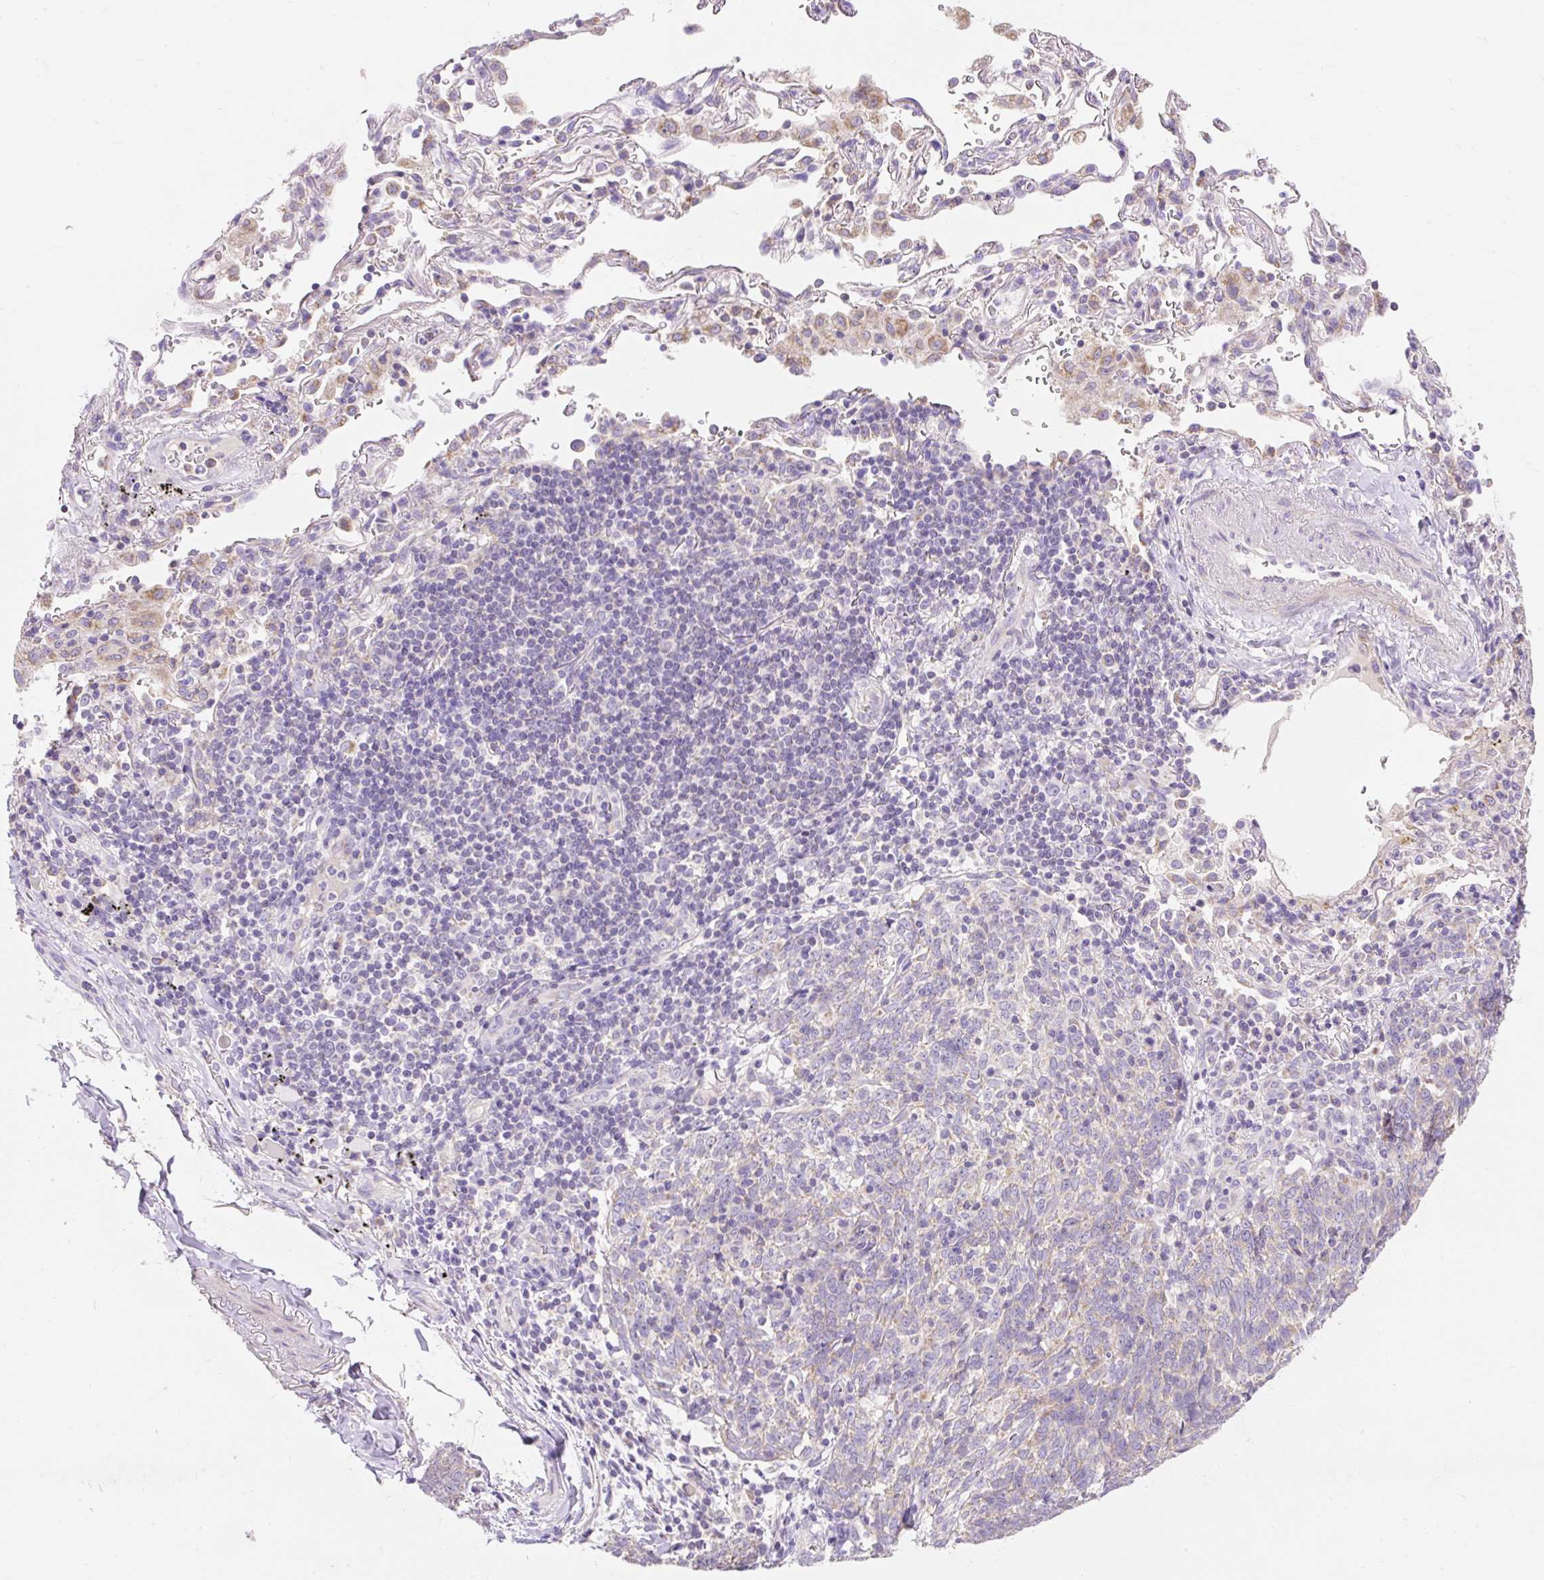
{"staining": {"intensity": "negative", "quantity": "none", "location": "none"}, "tissue": "lung cancer", "cell_type": "Tumor cells", "image_type": "cancer", "snomed": [{"axis": "morphology", "description": "Squamous cell carcinoma, NOS"}, {"axis": "topography", "description": "Lung"}], "caption": "This is an IHC photomicrograph of lung squamous cell carcinoma. There is no positivity in tumor cells.", "gene": "PMAIP1", "patient": {"sex": "female", "age": 72}}